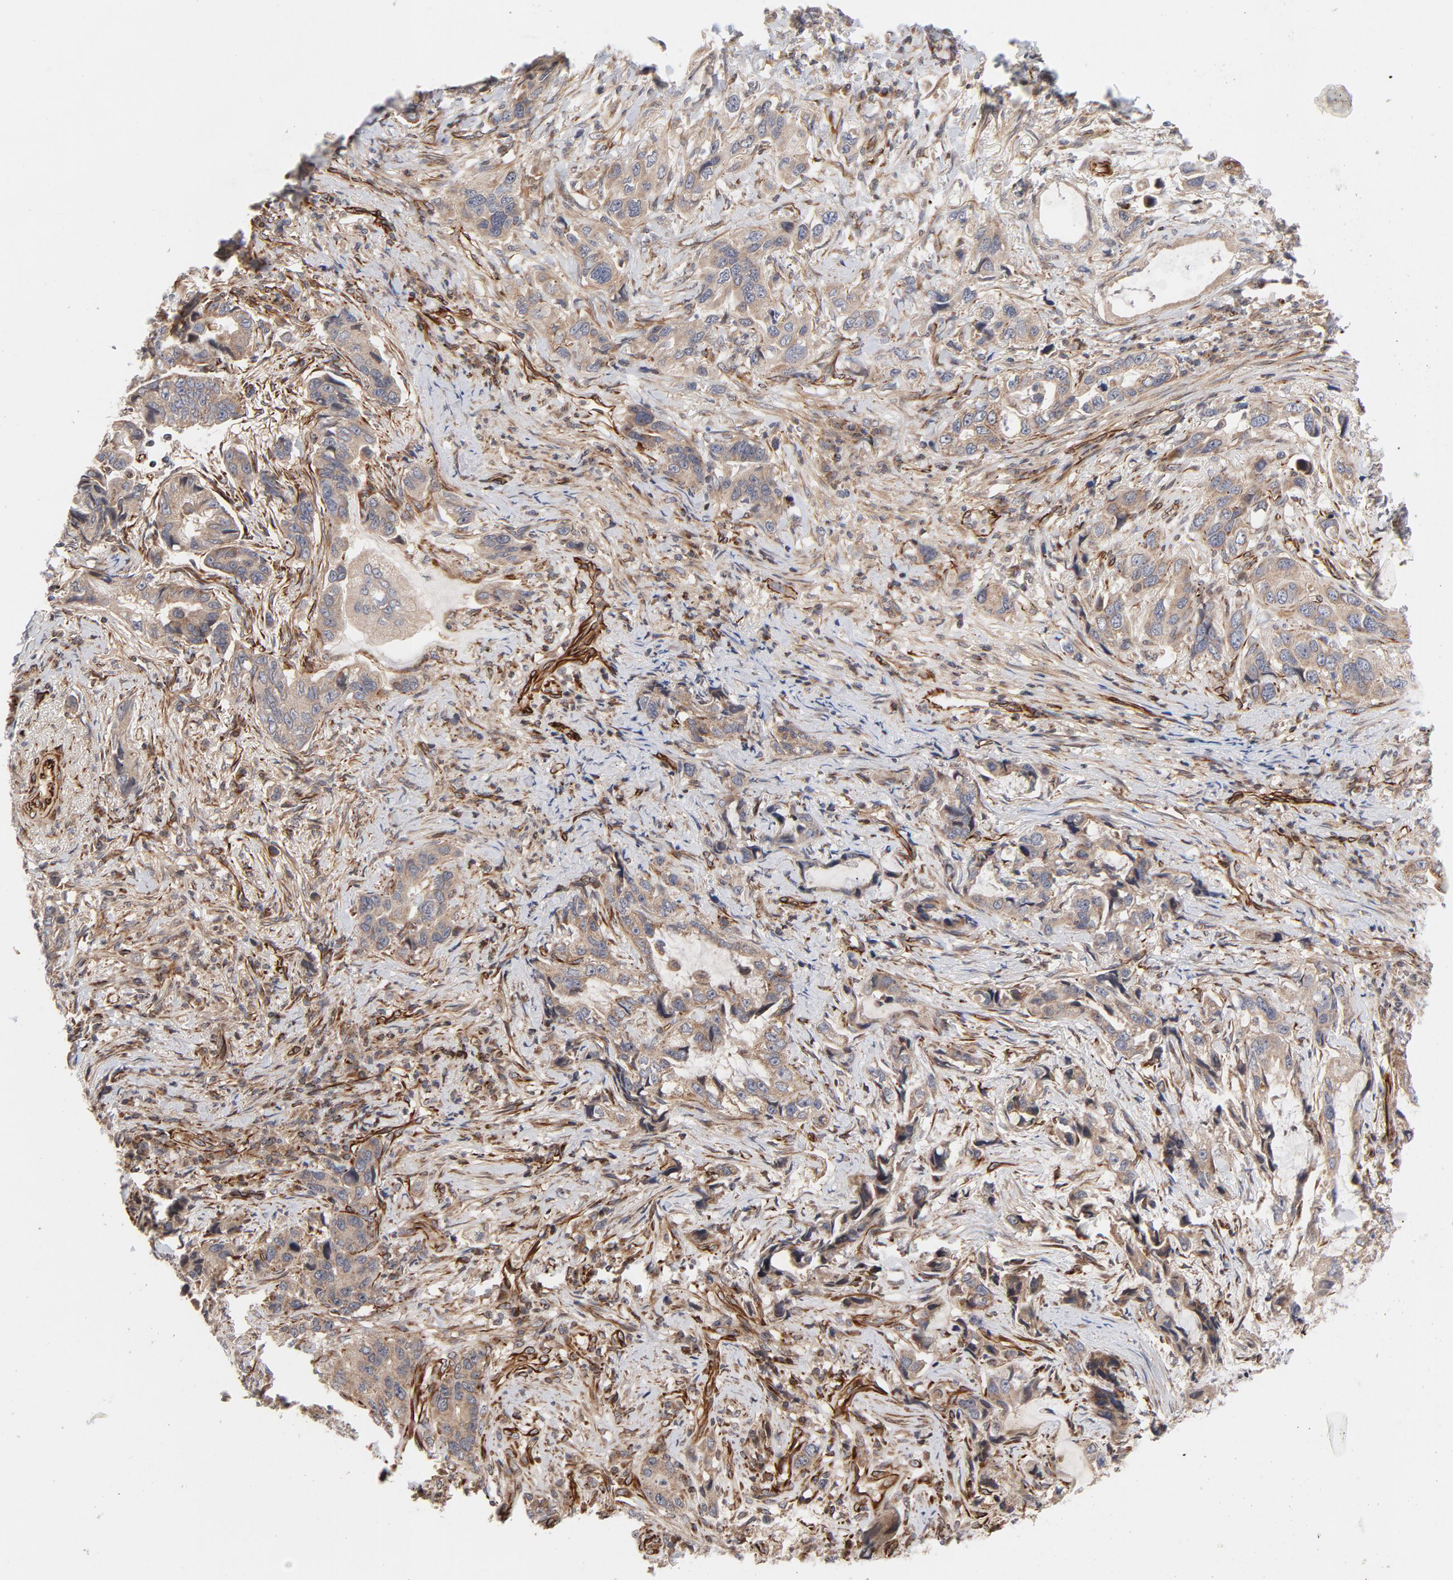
{"staining": {"intensity": "weak", "quantity": ">75%", "location": "cytoplasmic/membranous"}, "tissue": "stomach cancer", "cell_type": "Tumor cells", "image_type": "cancer", "snomed": [{"axis": "morphology", "description": "Adenocarcinoma, NOS"}, {"axis": "topography", "description": "Stomach, lower"}], "caption": "Human adenocarcinoma (stomach) stained for a protein (brown) shows weak cytoplasmic/membranous positive positivity in approximately >75% of tumor cells.", "gene": "DNAAF2", "patient": {"sex": "female", "age": 93}}